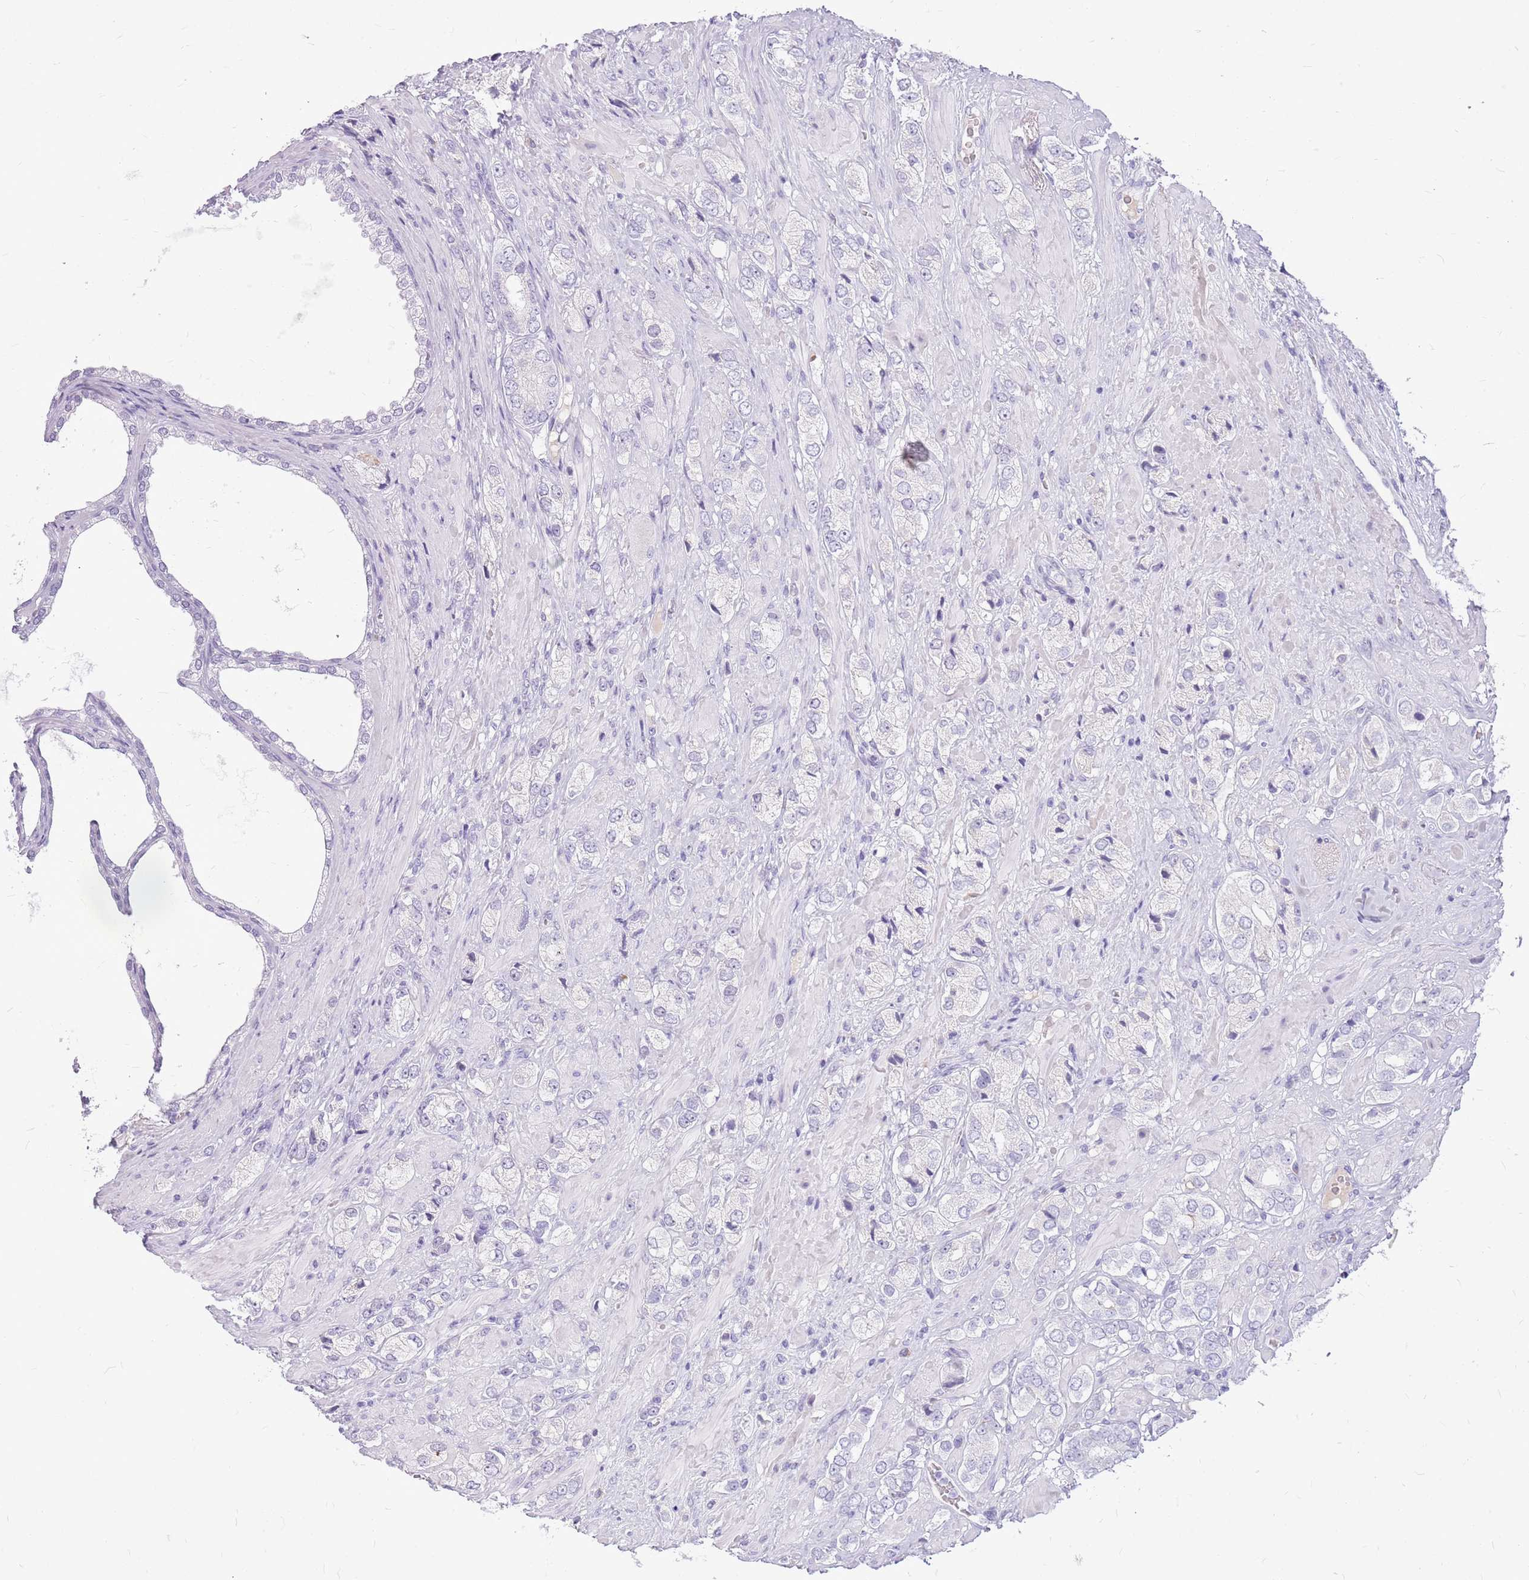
{"staining": {"intensity": "negative", "quantity": "none", "location": "none"}, "tissue": "prostate cancer", "cell_type": "Tumor cells", "image_type": "cancer", "snomed": [{"axis": "morphology", "description": "Adenocarcinoma, High grade"}, {"axis": "topography", "description": "Prostate and seminal vesicle, NOS"}], "caption": "Image shows no significant protein expression in tumor cells of prostate high-grade adenocarcinoma. (DAB immunohistochemistry visualized using brightfield microscopy, high magnification).", "gene": "ZNF425", "patient": {"sex": "male", "age": 64}}